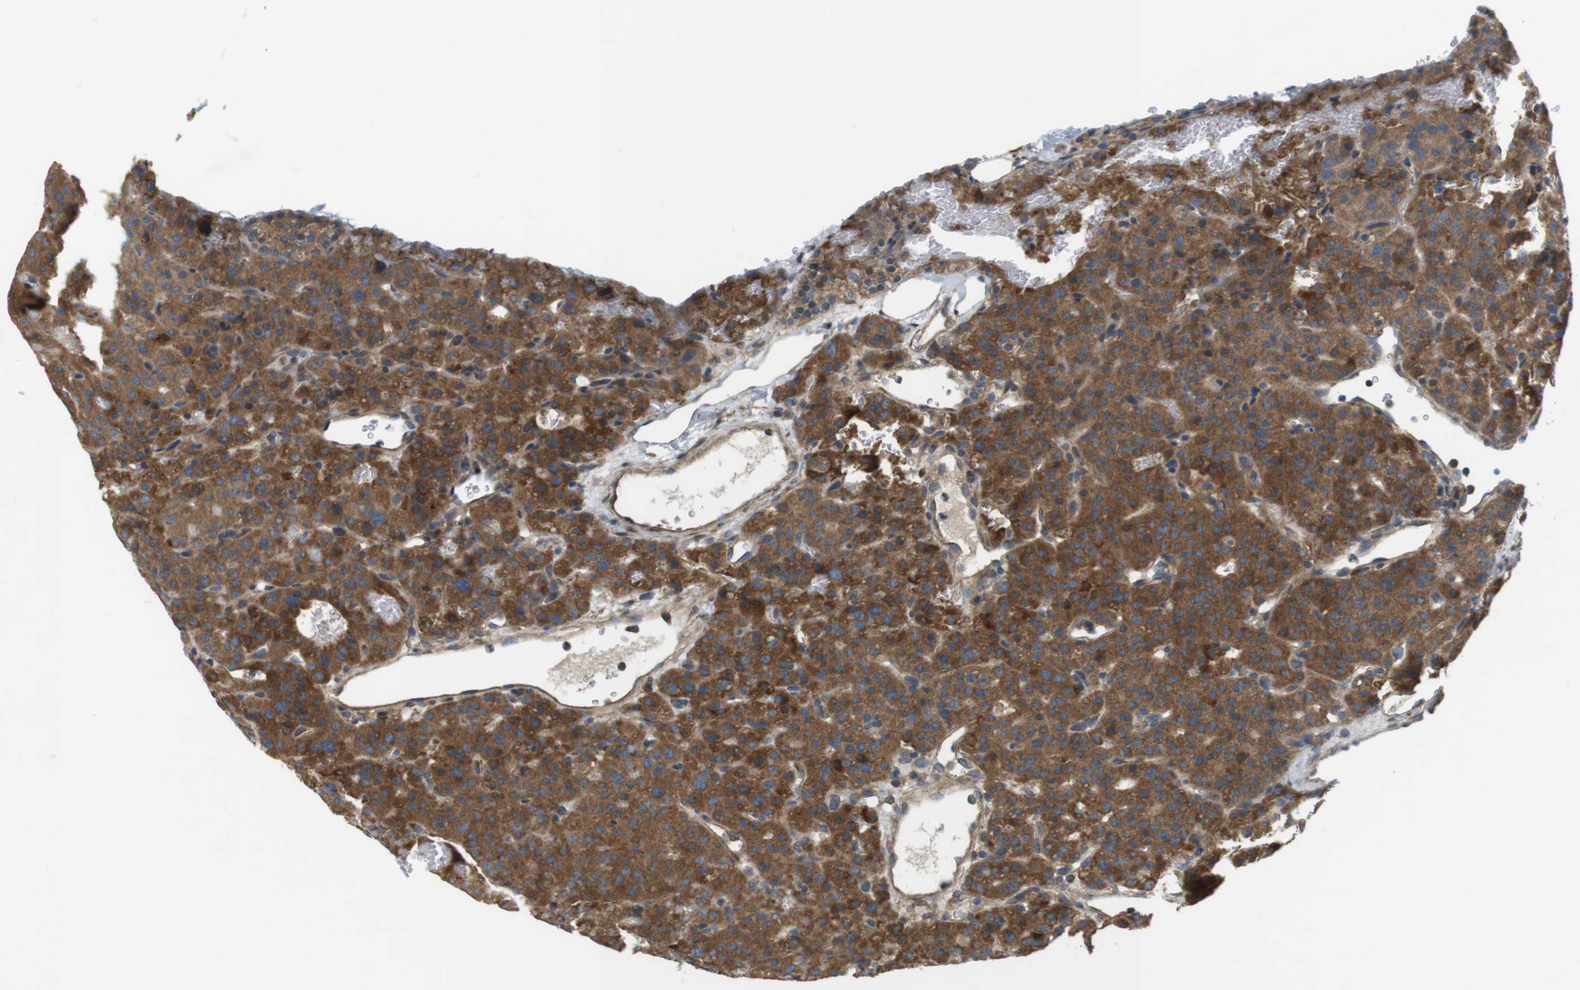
{"staining": {"intensity": "strong", "quantity": ">75%", "location": "cytoplasmic/membranous"}, "tissue": "parathyroid gland", "cell_type": "Glandular cells", "image_type": "normal", "snomed": [{"axis": "morphology", "description": "Normal tissue, NOS"}, {"axis": "morphology", "description": "Adenoma, NOS"}, {"axis": "topography", "description": "Parathyroid gland"}], "caption": "Immunohistochemical staining of normal human parathyroid gland exhibits high levels of strong cytoplasmic/membranous staining in about >75% of glandular cells.", "gene": "DDAH2", "patient": {"sex": "female", "age": 81}}